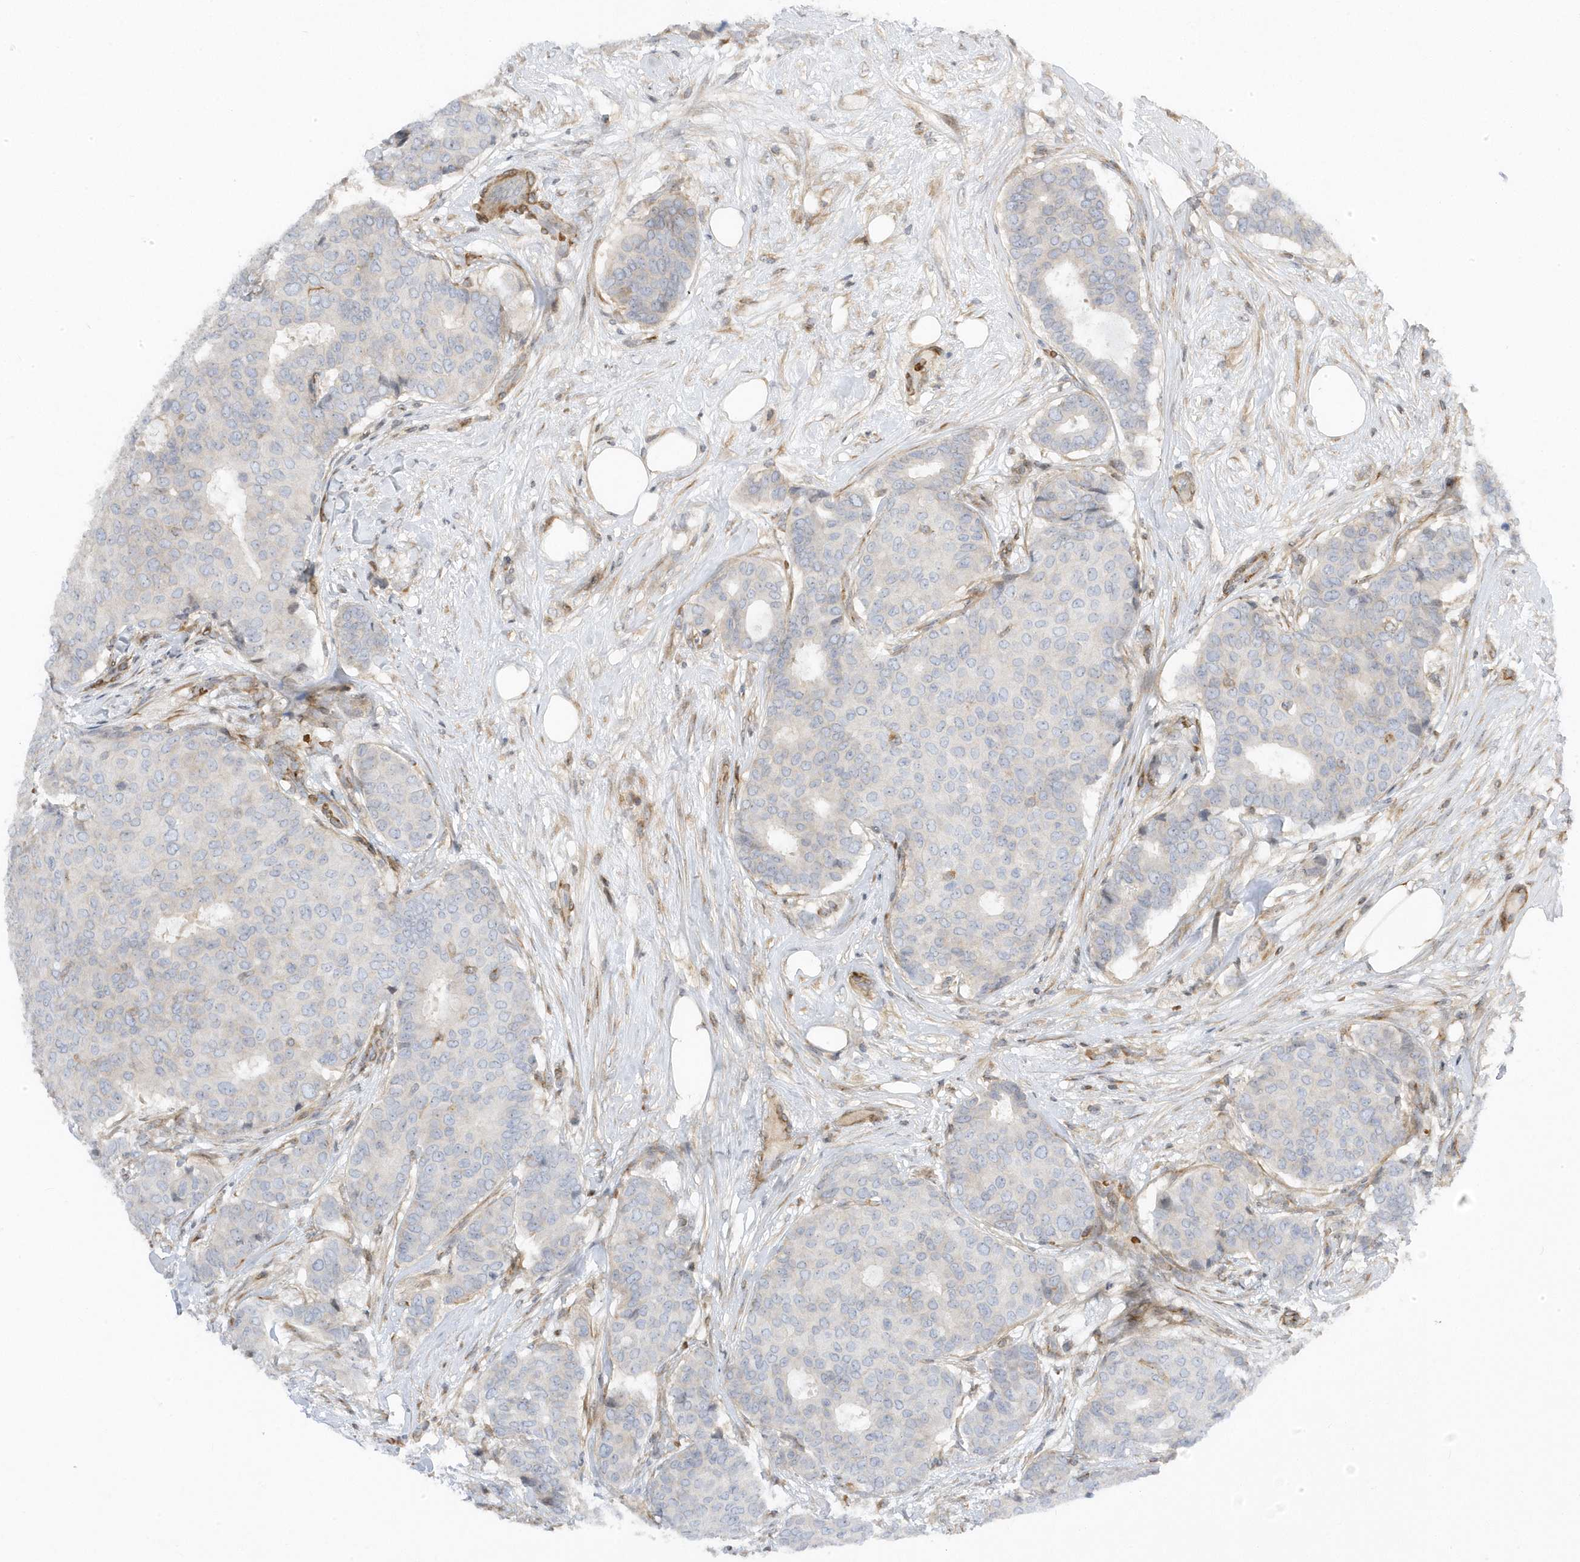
{"staining": {"intensity": "negative", "quantity": "none", "location": "none"}, "tissue": "breast cancer", "cell_type": "Tumor cells", "image_type": "cancer", "snomed": [{"axis": "morphology", "description": "Duct carcinoma"}, {"axis": "topography", "description": "Breast"}], "caption": "This is a micrograph of IHC staining of breast cancer, which shows no expression in tumor cells.", "gene": "MAP7D3", "patient": {"sex": "female", "age": 75}}